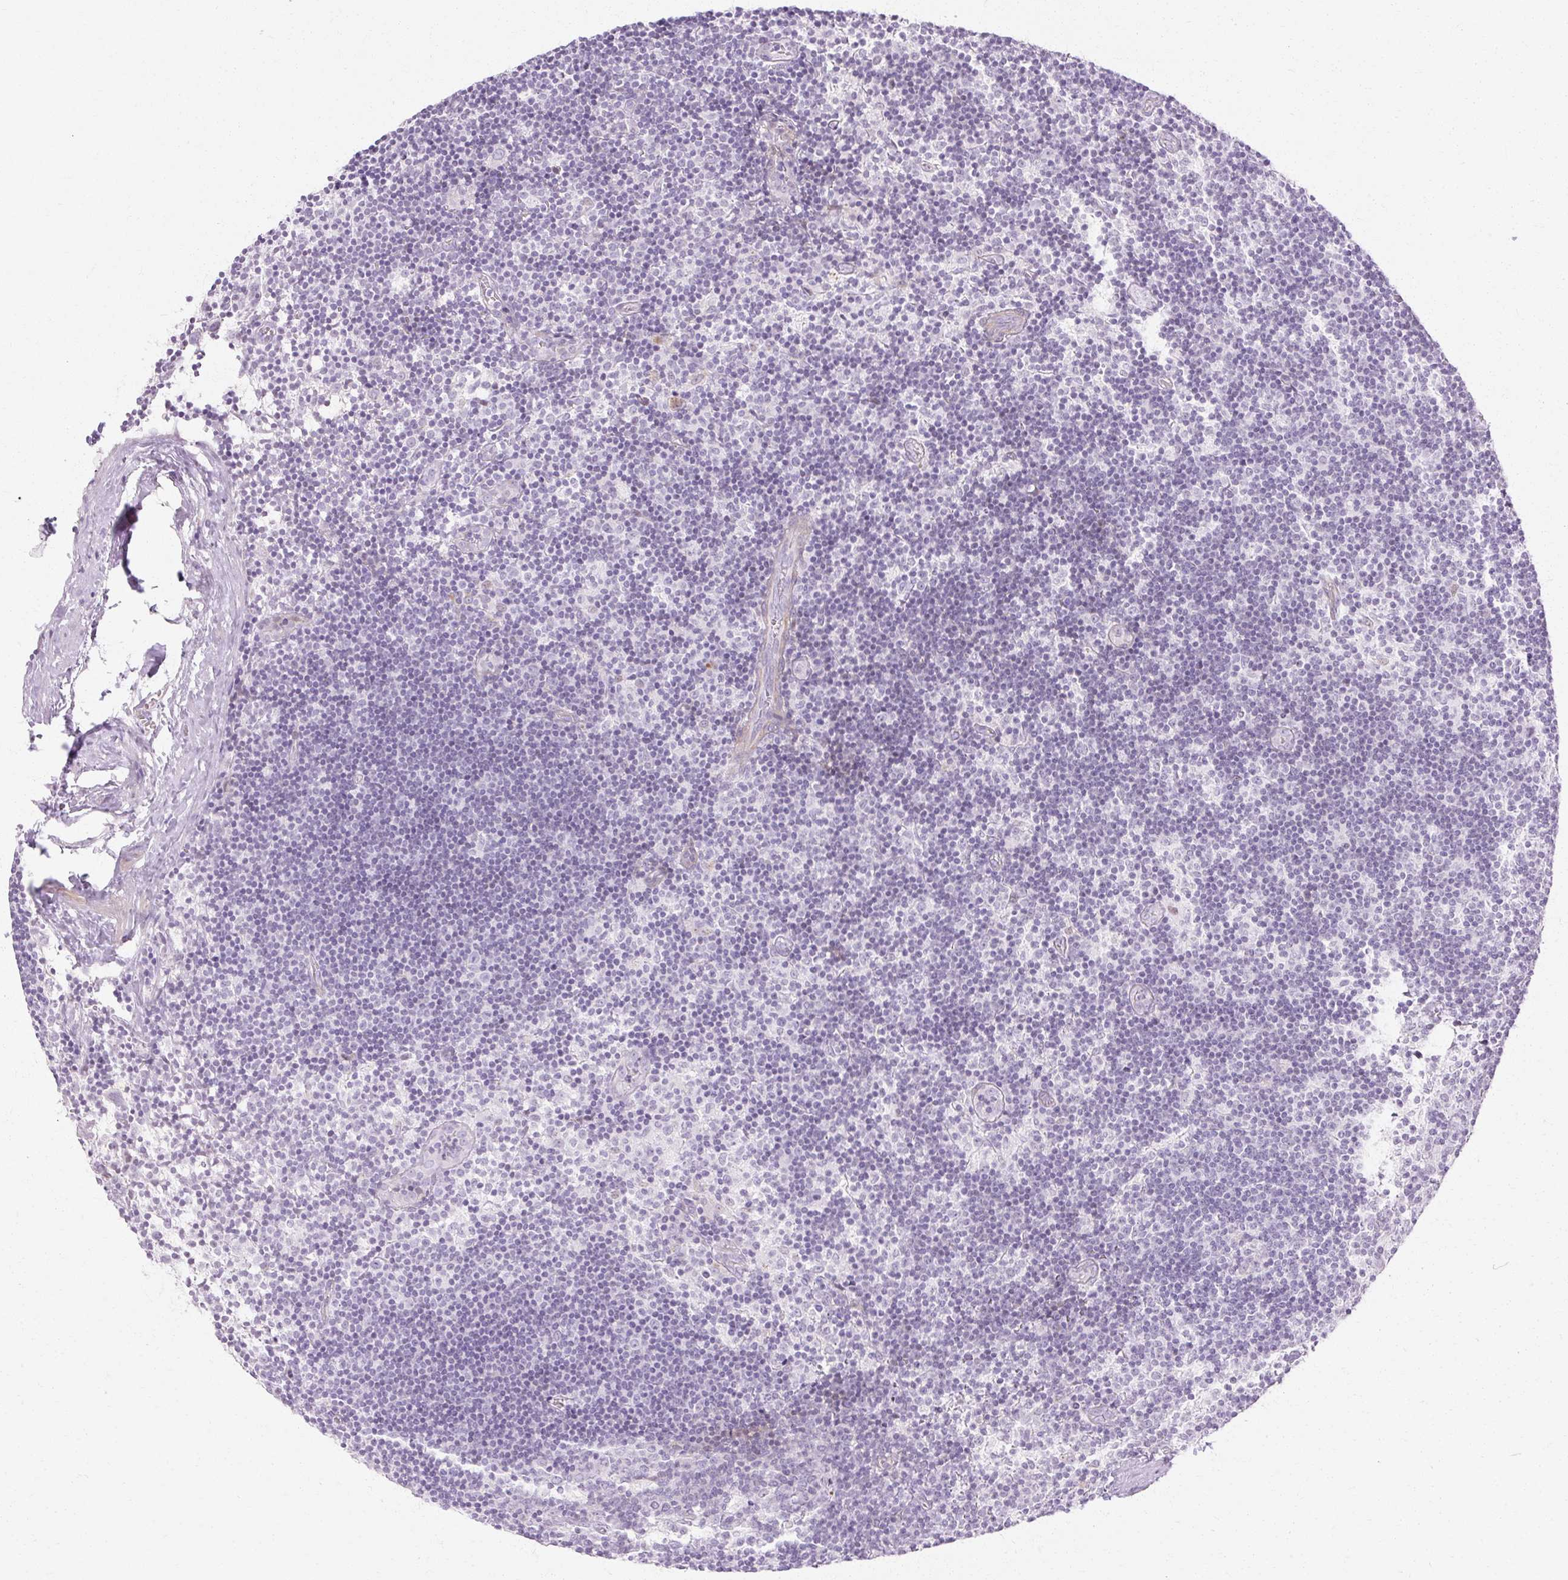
{"staining": {"intensity": "negative", "quantity": "none", "location": "none"}, "tissue": "lymph node", "cell_type": "Germinal center cells", "image_type": "normal", "snomed": [{"axis": "morphology", "description": "Normal tissue, NOS"}, {"axis": "topography", "description": "Lymph node"}], "caption": "Immunohistochemistry micrograph of normal lymph node: human lymph node stained with DAB shows no significant protein expression in germinal center cells.", "gene": "C3orf49", "patient": {"sex": "female", "age": 45}}